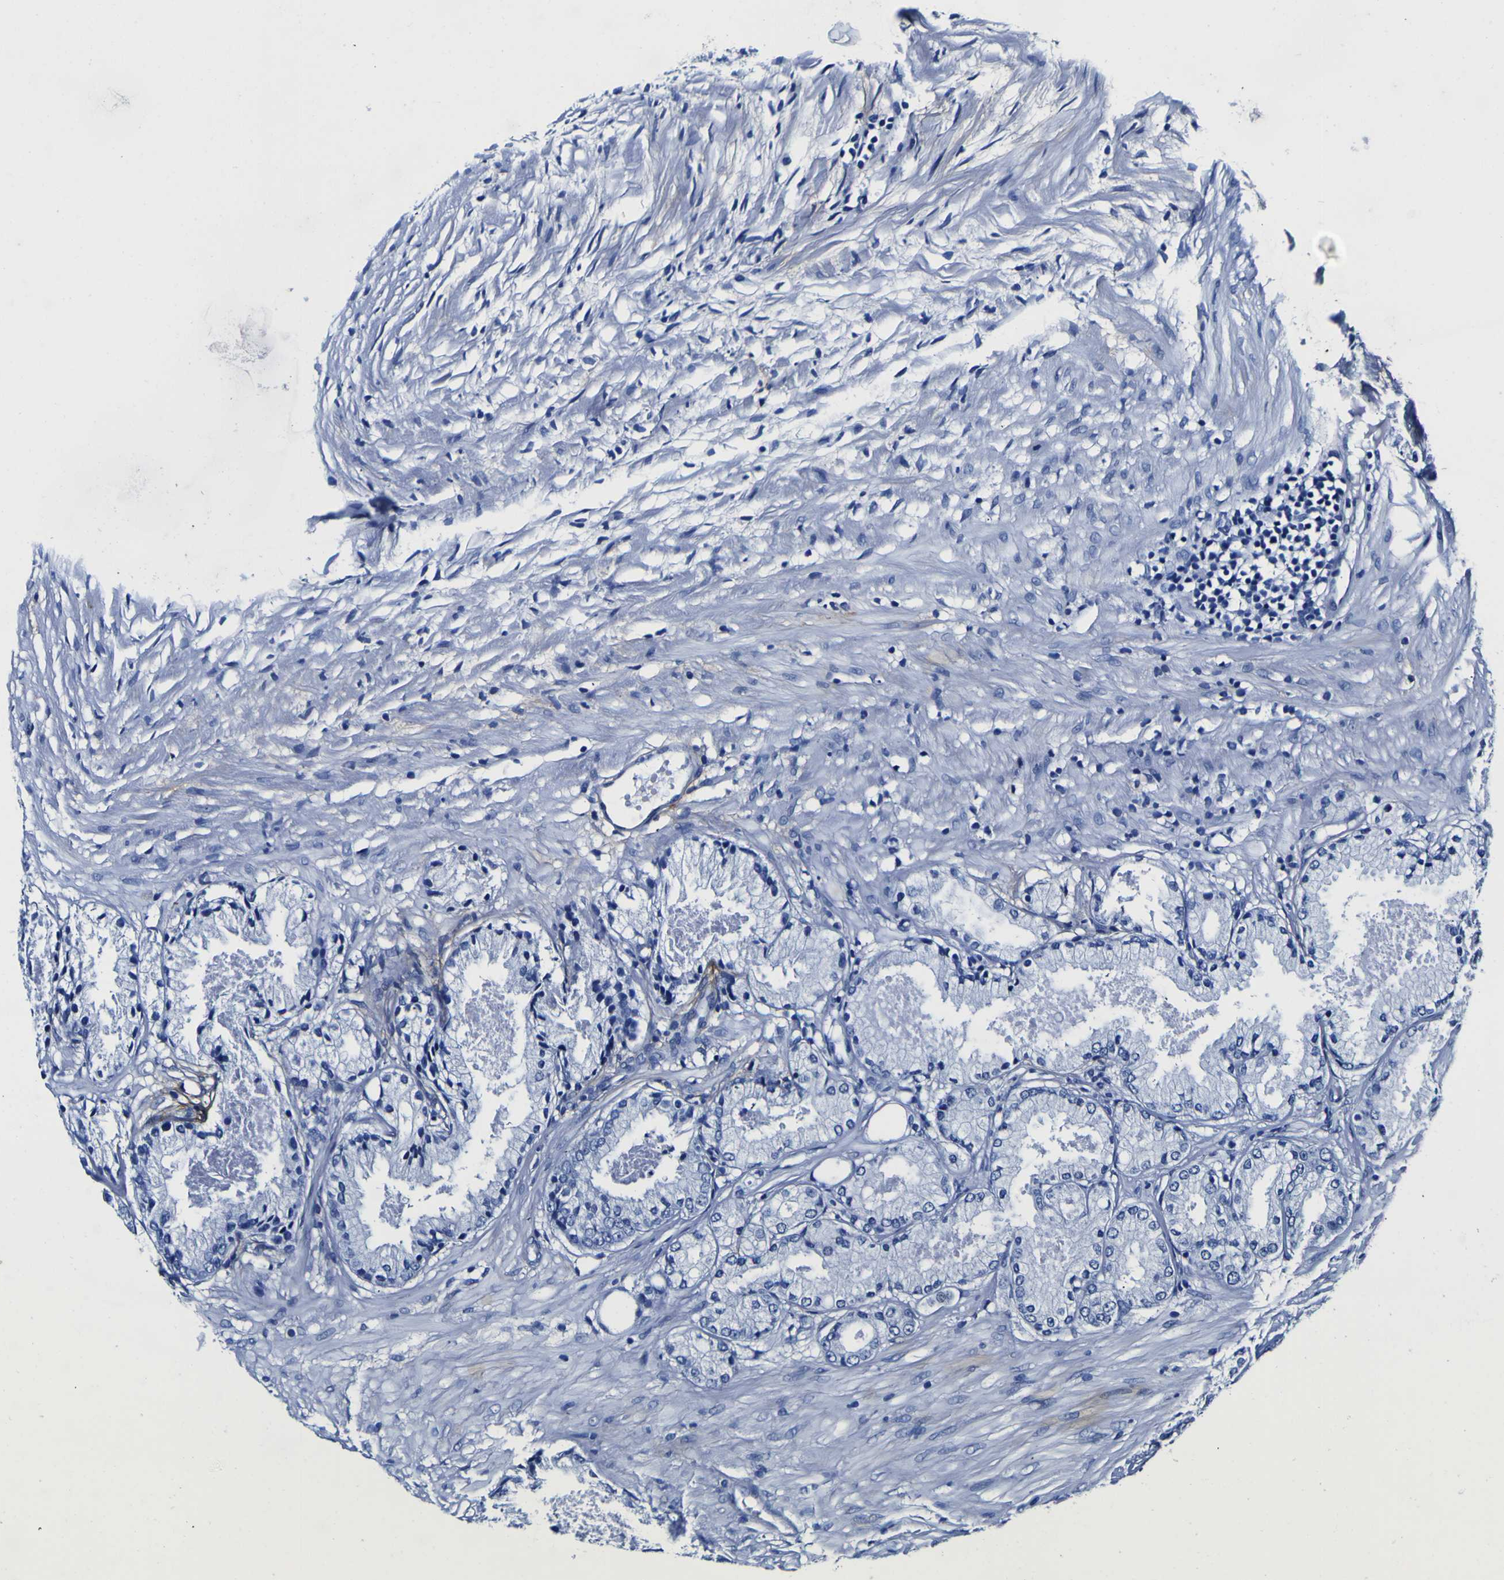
{"staining": {"intensity": "negative", "quantity": "none", "location": "none"}, "tissue": "prostate cancer", "cell_type": "Tumor cells", "image_type": "cancer", "snomed": [{"axis": "morphology", "description": "Adenocarcinoma, Low grade"}, {"axis": "topography", "description": "Prostate"}], "caption": "This photomicrograph is of prostate adenocarcinoma (low-grade) stained with immunohistochemistry (IHC) to label a protein in brown with the nuclei are counter-stained blue. There is no staining in tumor cells.", "gene": "POSTN", "patient": {"sex": "male", "age": 72}}